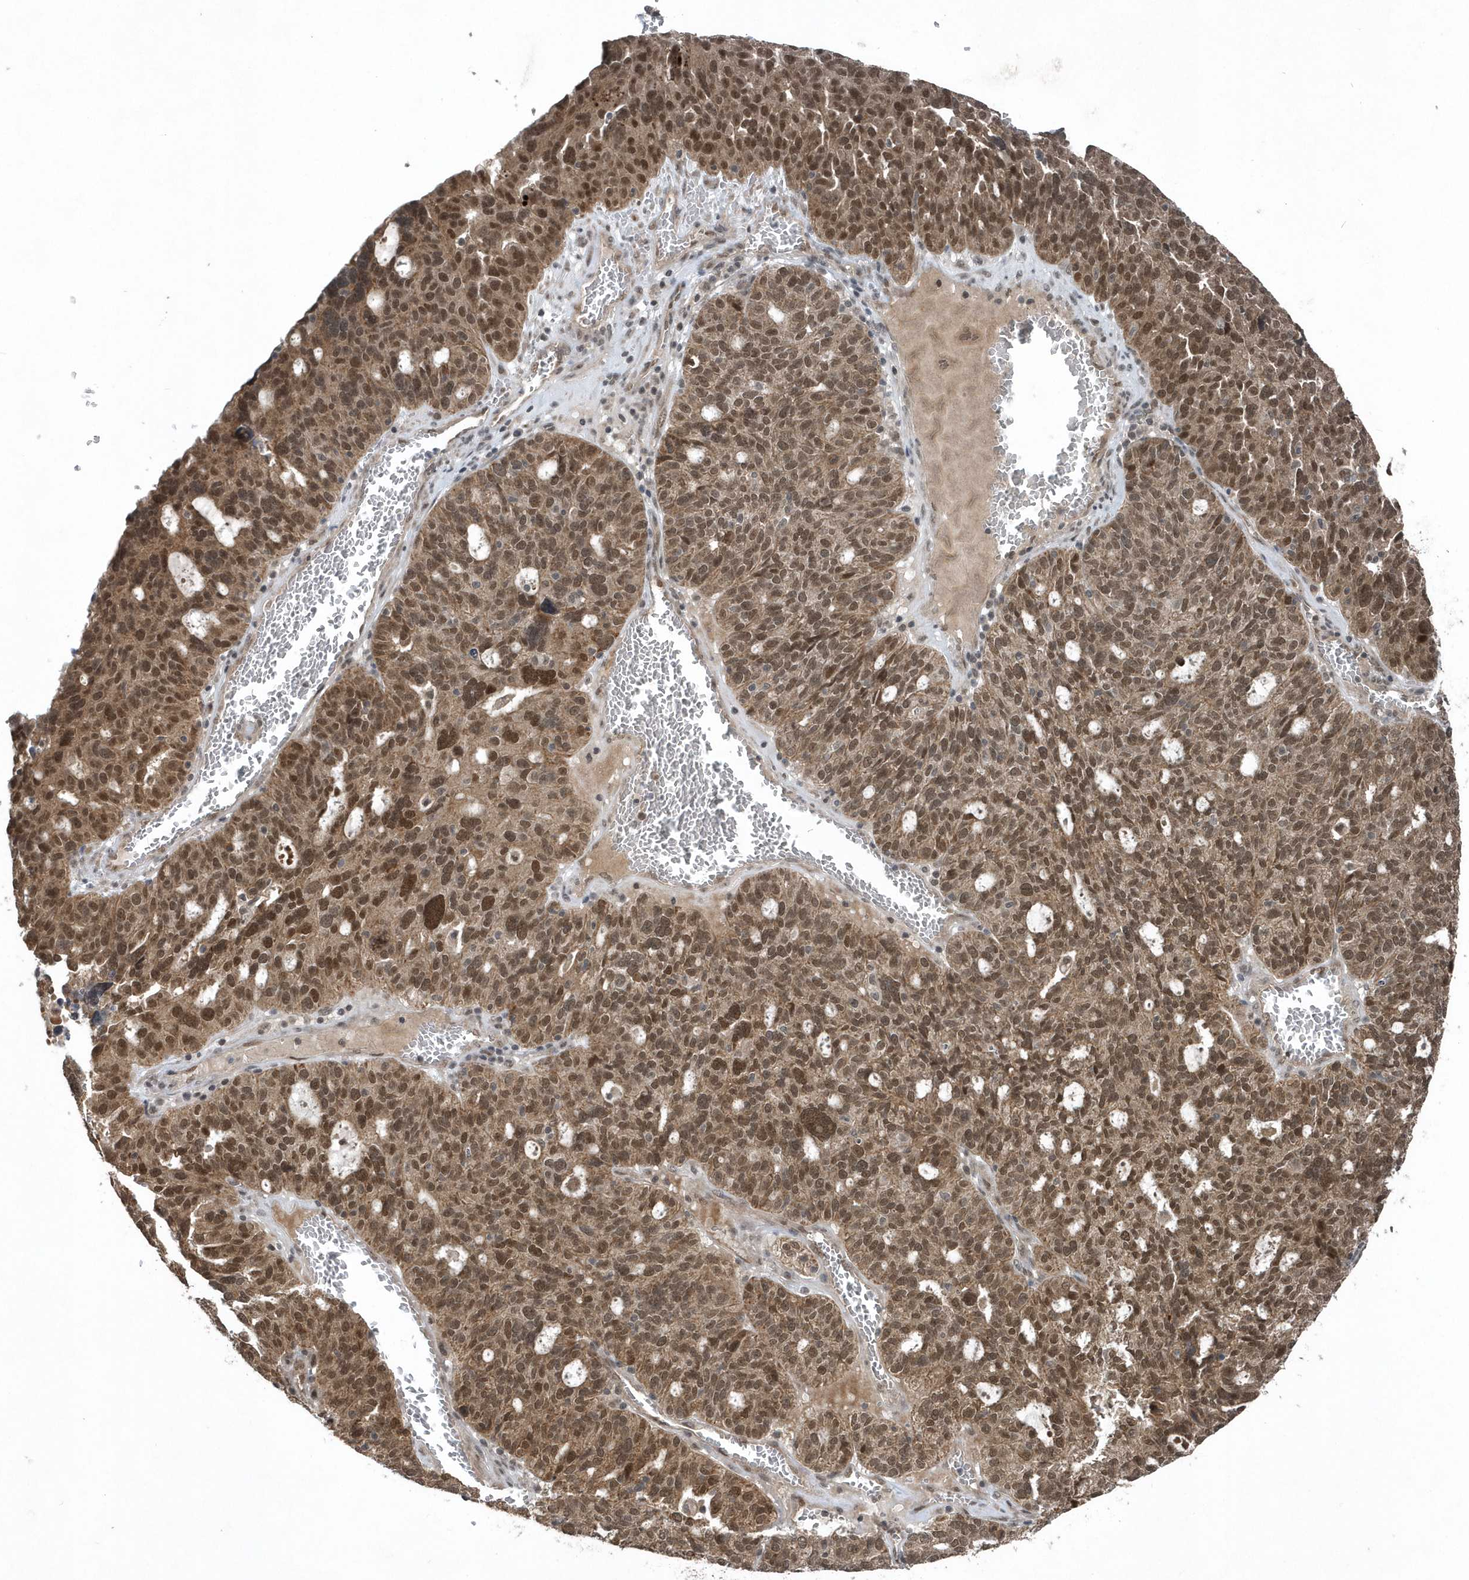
{"staining": {"intensity": "moderate", "quantity": ">75%", "location": "cytoplasmic/membranous,nuclear"}, "tissue": "ovarian cancer", "cell_type": "Tumor cells", "image_type": "cancer", "snomed": [{"axis": "morphology", "description": "Cystadenocarcinoma, serous, NOS"}, {"axis": "topography", "description": "Ovary"}], "caption": "This is an image of immunohistochemistry (IHC) staining of ovarian cancer (serous cystadenocarcinoma), which shows moderate positivity in the cytoplasmic/membranous and nuclear of tumor cells.", "gene": "QTRT2", "patient": {"sex": "female", "age": 59}}